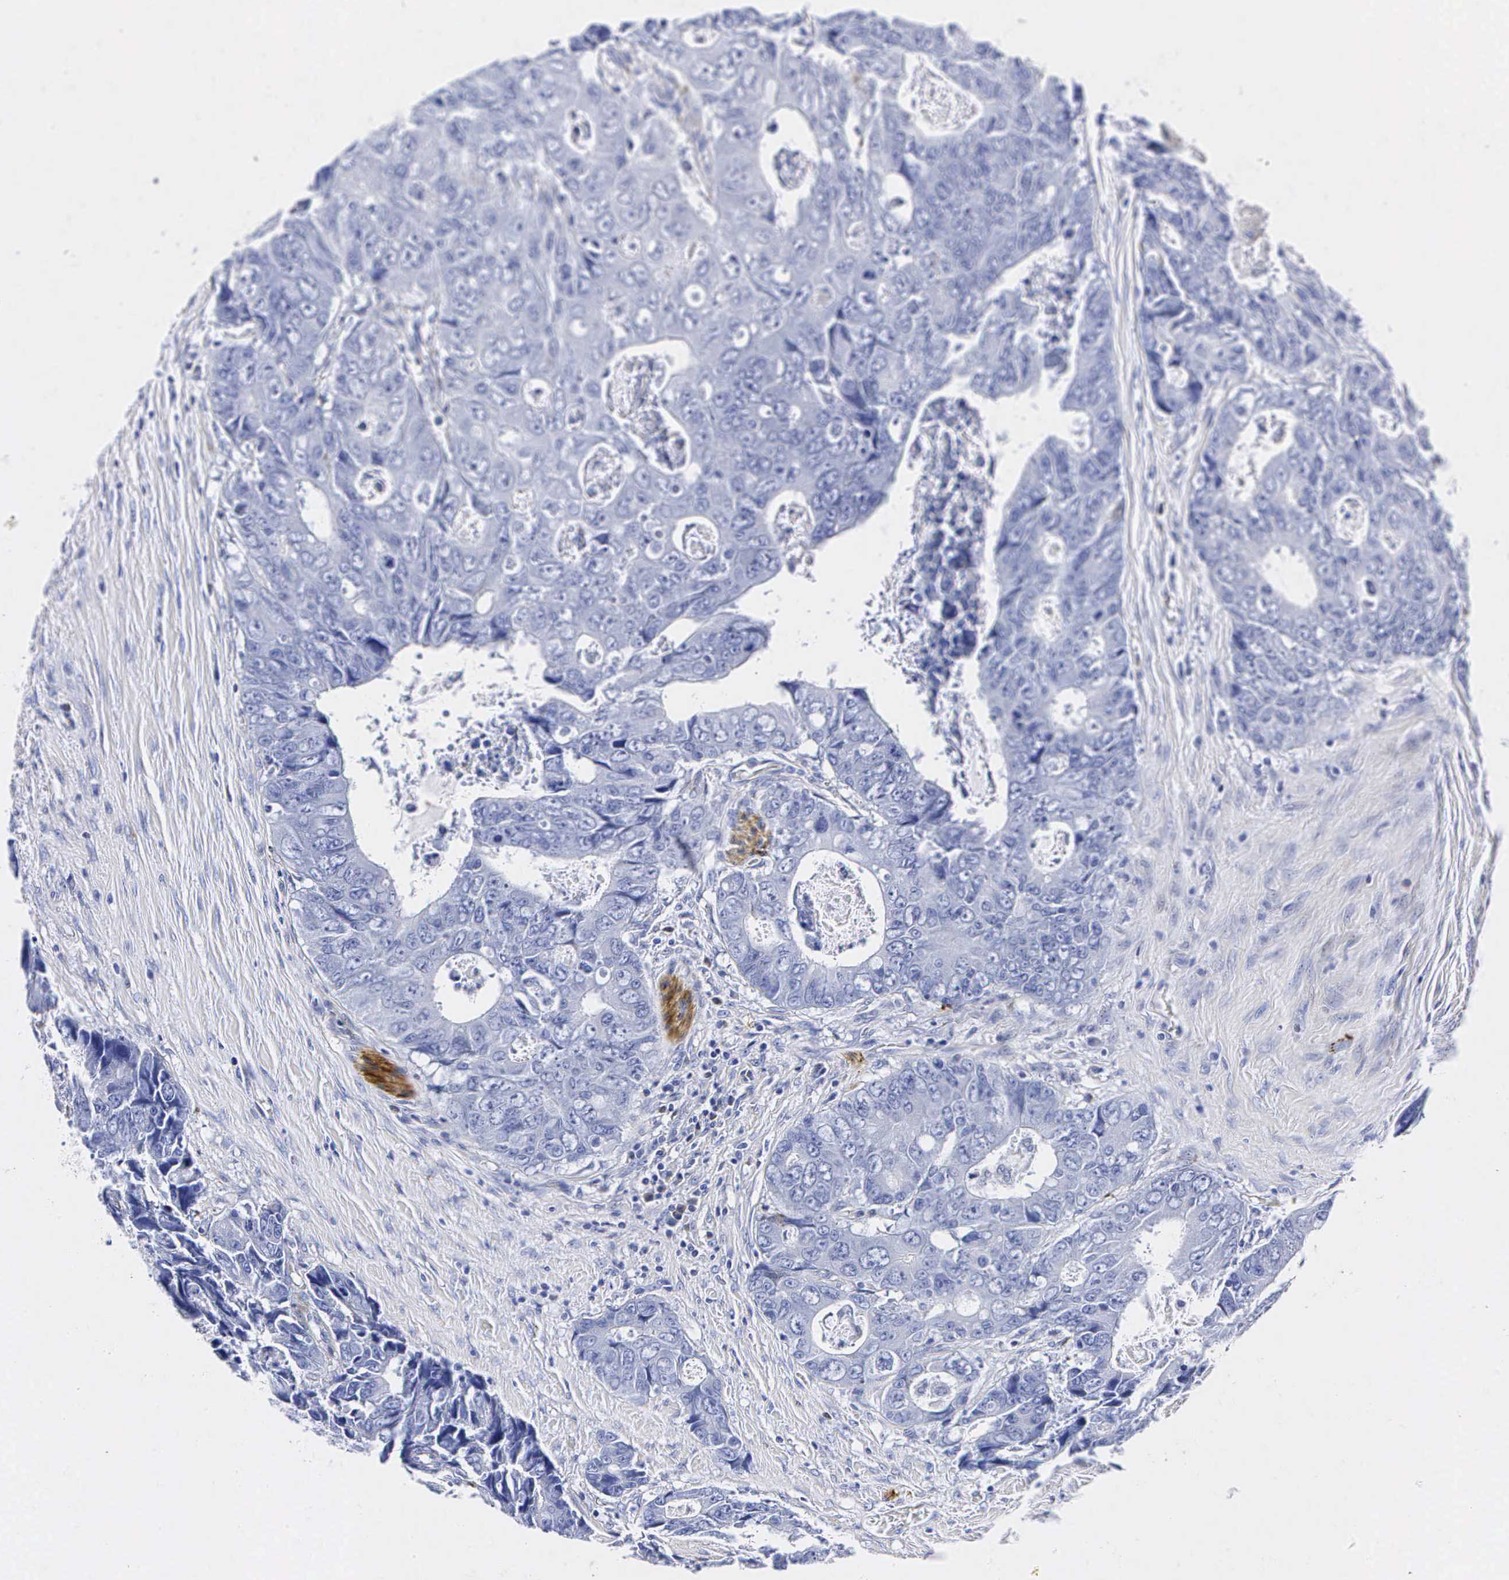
{"staining": {"intensity": "negative", "quantity": "none", "location": "none"}, "tissue": "colorectal cancer", "cell_type": "Tumor cells", "image_type": "cancer", "snomed": [{"axis": "morphology", "description": "Adenocarcinoma, NOS"}, {"axis": "topography", "description": "Rectum"}], "caption": "Colorectal cancer (adenocarcinoma) was stained to show a protein in brown. There is no significant positivity in tumor cells.", "gene": "ENO2", "patient": {"sex": "female", "age": 67}}